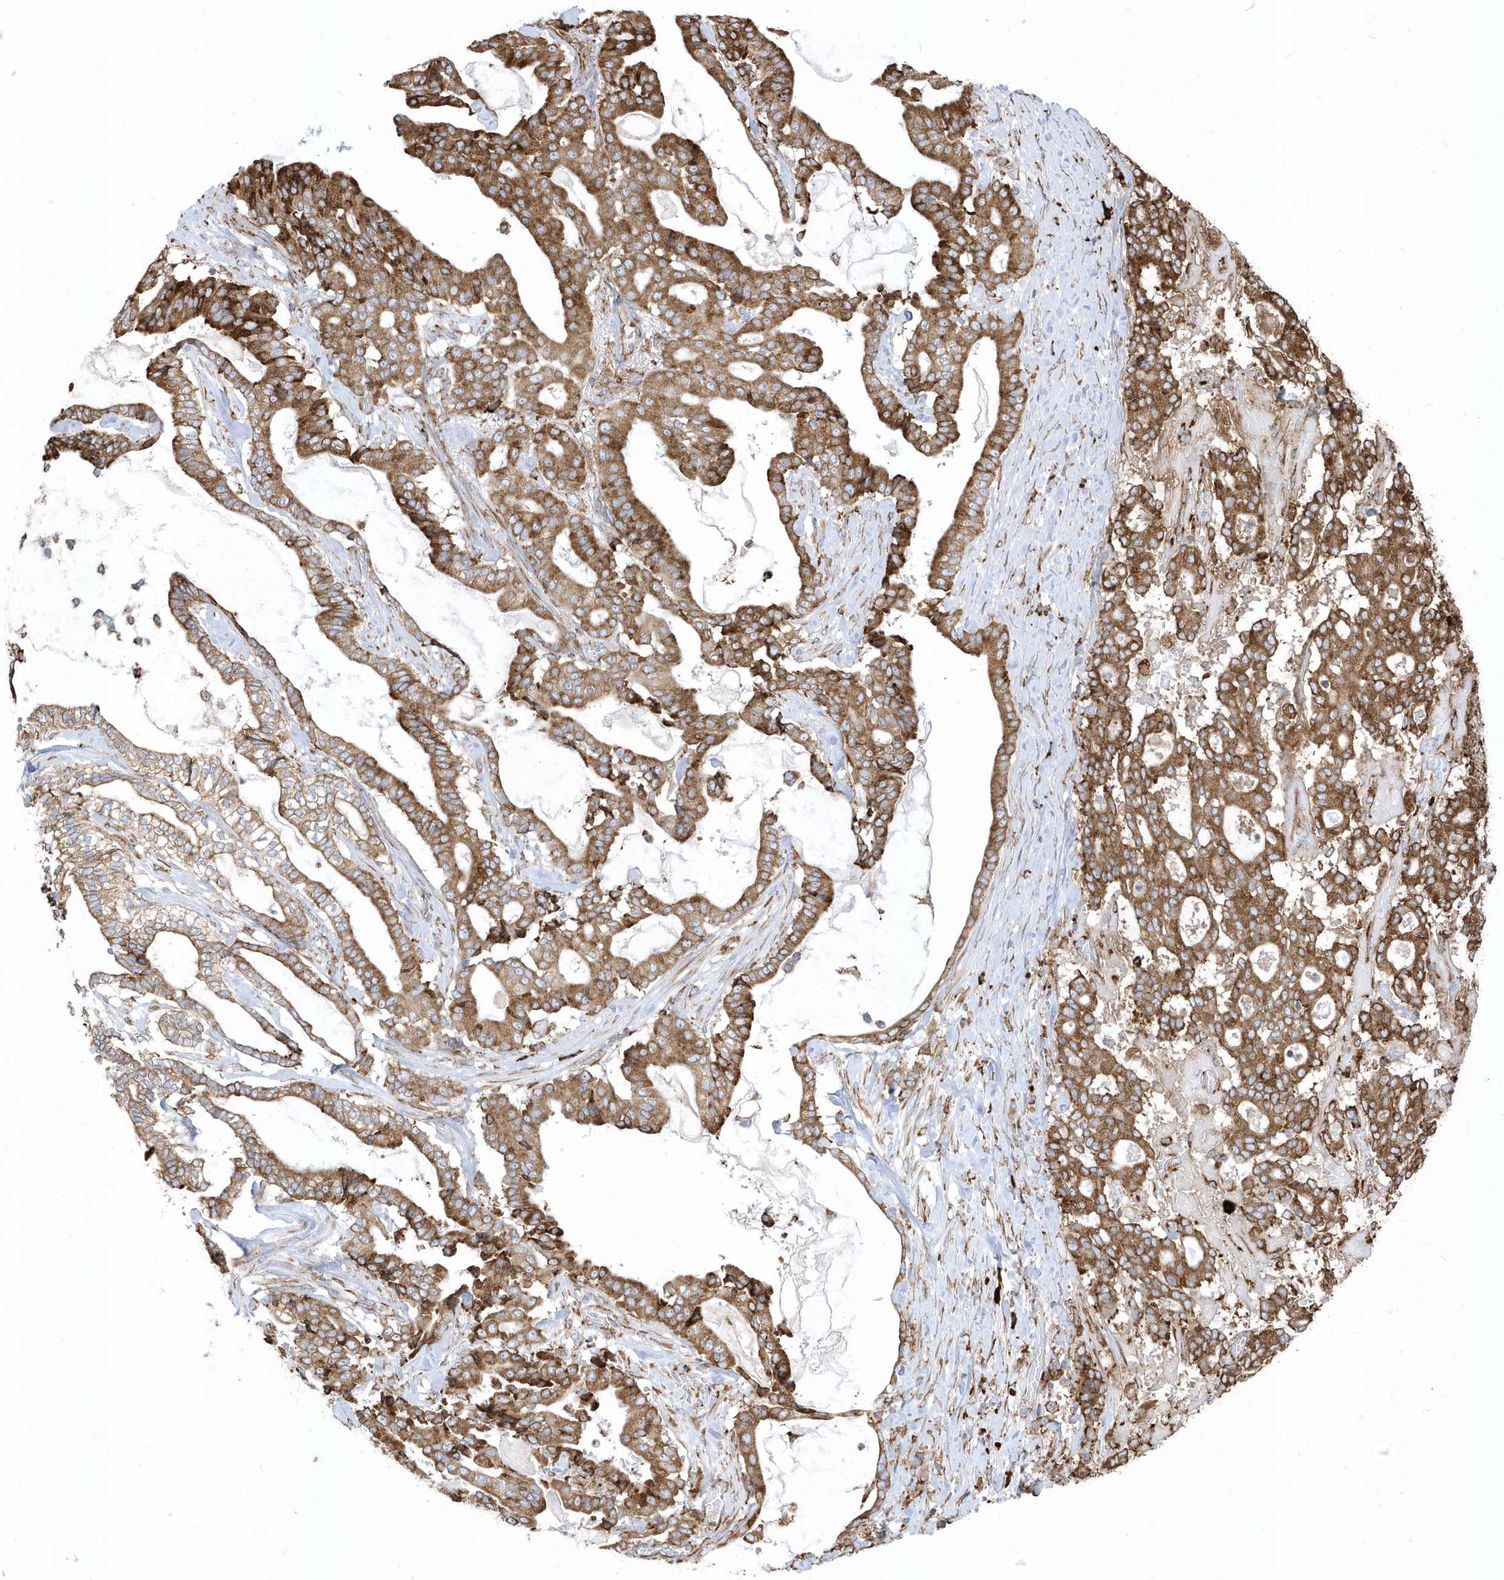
{"staining": {"intensity": "strong", "quantity": ">75%", "location": "cytoplasmic/membranous"}, "tissue": "pancreatic cancer", "cell_type": "Tumor cells", "image_type": "cancer", "snomed": [{"axis": "morphology", "description": "Adenocarcinoma, NOS"}, {"axis": "topography", "description": "Pancreas"}], "caption": "Immunohistochemical staining of human pancreatic adenocarcinoma reveals high levels of strong cytoplasmic/membranous positivity in about >75% of tumor cells. (brown staining indicates protein expression, while blue staining denotes nuclei).", "gene": "PDIA6", "patient": {"sex": "male", "age": 63}}